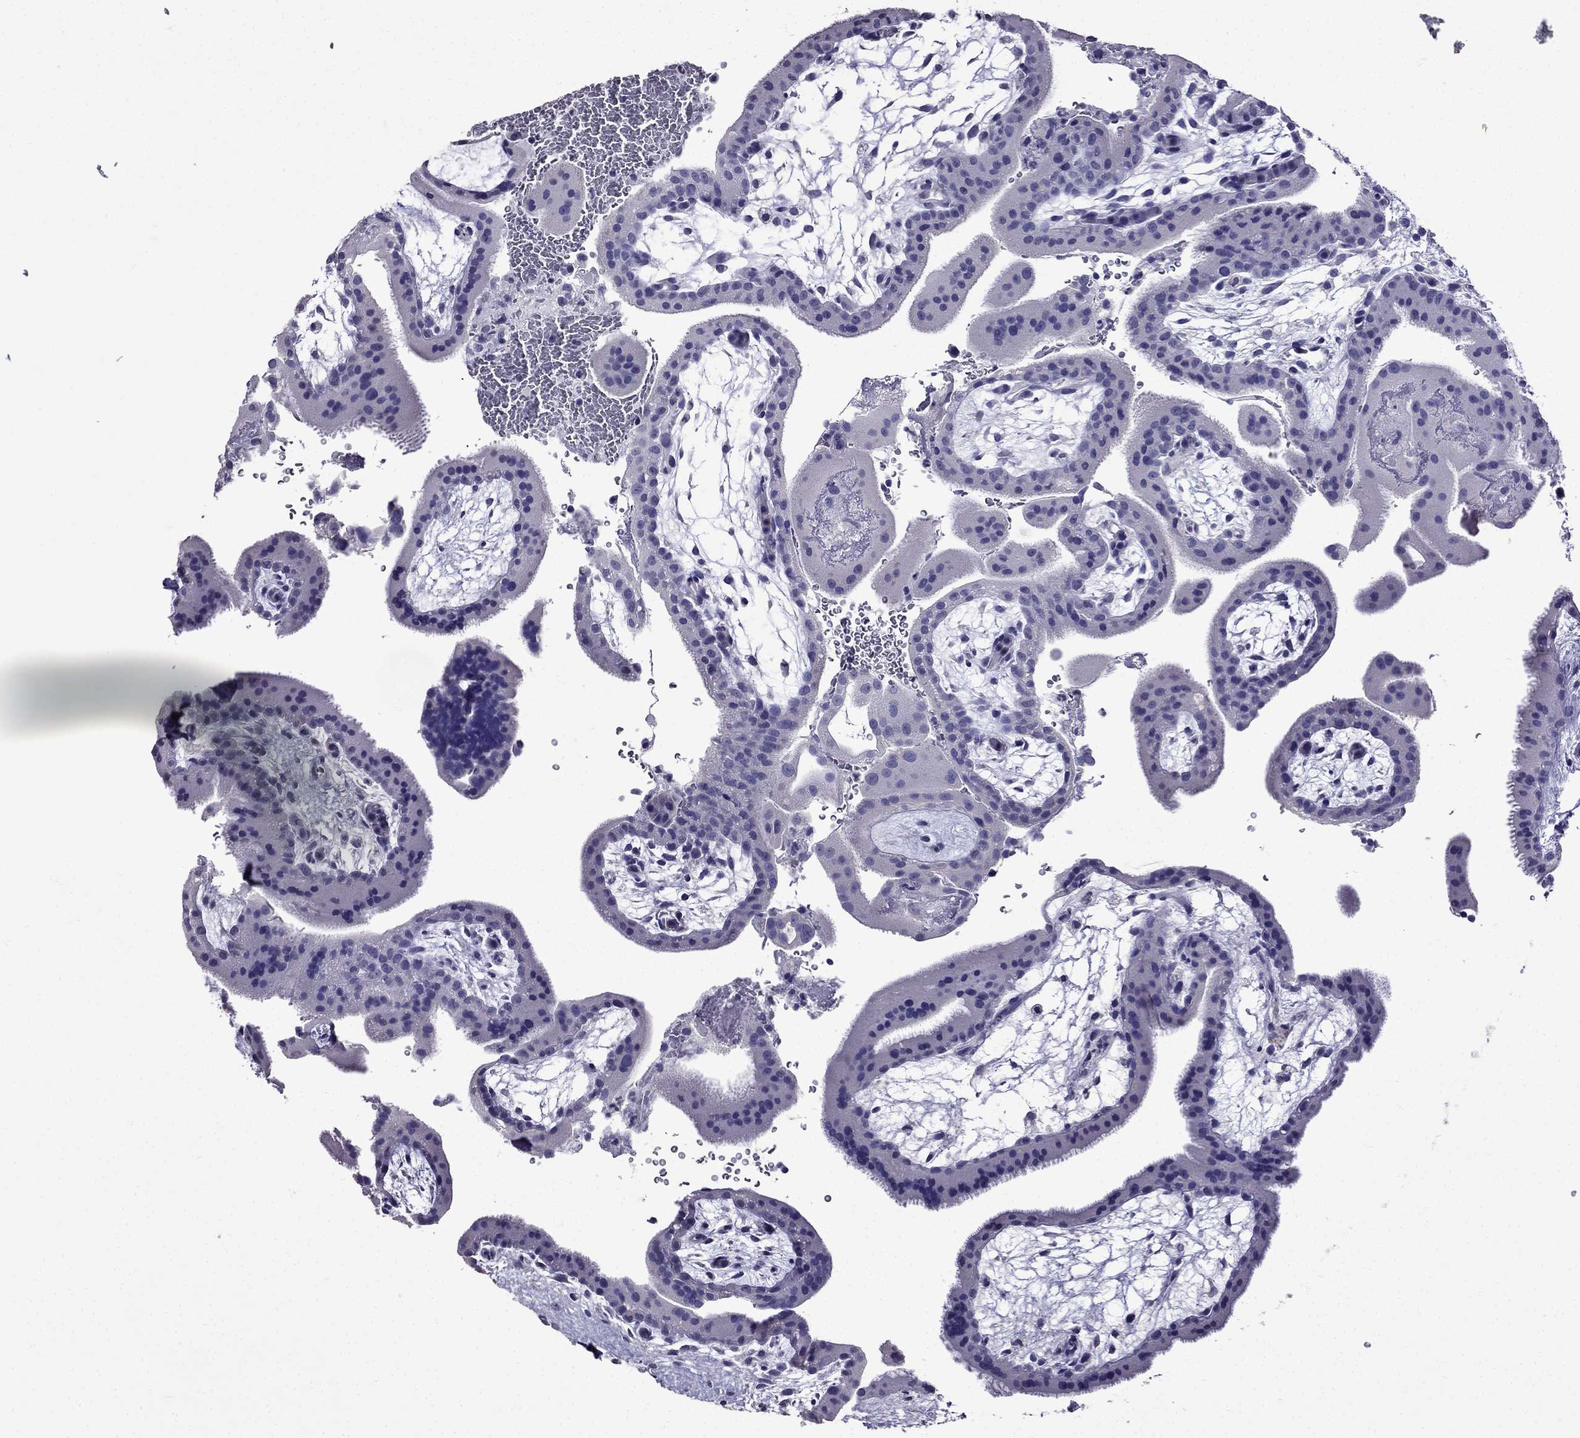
{"staining": {"intensity": "negative", "quantity": "none", "location": "none"}, "tissue": "placenta", "cell_type": "Decidual cells", "image_type": "normal", "snomed": [{"axis": "morphology", "description": "Normal tissue, NOS"}, {"axis": "topography", "description": "Placenta"}], "caption": "Photomicrograph shows no protein positivity in decidual cells of normal placenta. (DAB immunohistochemistry with hematoxylin counter stain).", "gene": "DNAH17", "patient": {"sex": "female", "age": 19}}